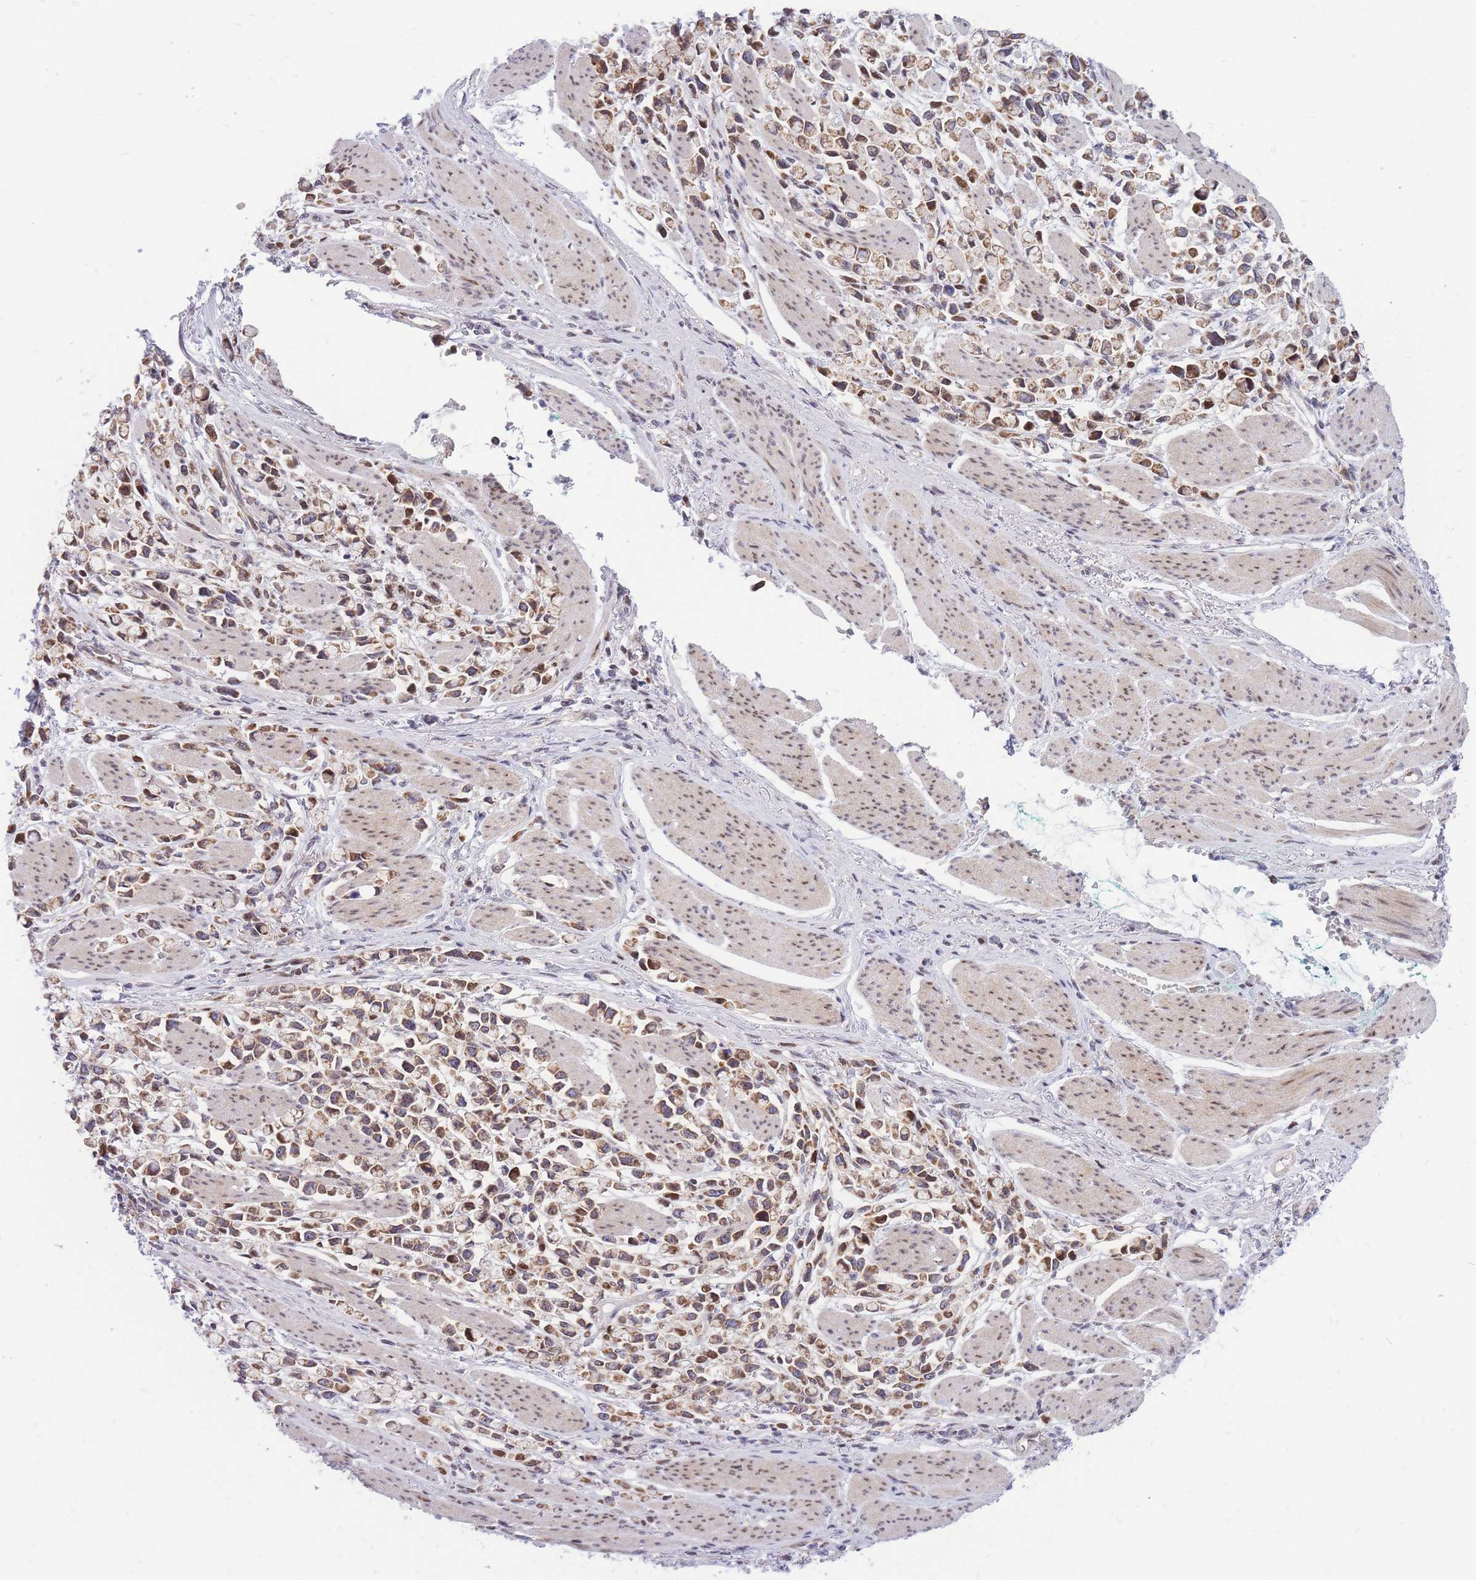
{"staining": {"intensity": "moderate", "quantity": ">75%", "location": "cytoplasmic/membranous"}, "tissue": "stomach cancer", "cell_type": "Tumor cells", "image_type": "cancer", "snomed": [{"axis": "morphology", "description": "Adenocarcinoma, NOS"}, {"axis": "topography", "description": "Stomach"}], "caption": "Stomach cancer (adenocarcinoma) tissue shows moderate cytoplasmic/membranous staining in approximately >75% of tumor cells, visualized by immunohistochemistry.", "gene": "MOB4", "patient": {"sex": "female", "age": 81}}